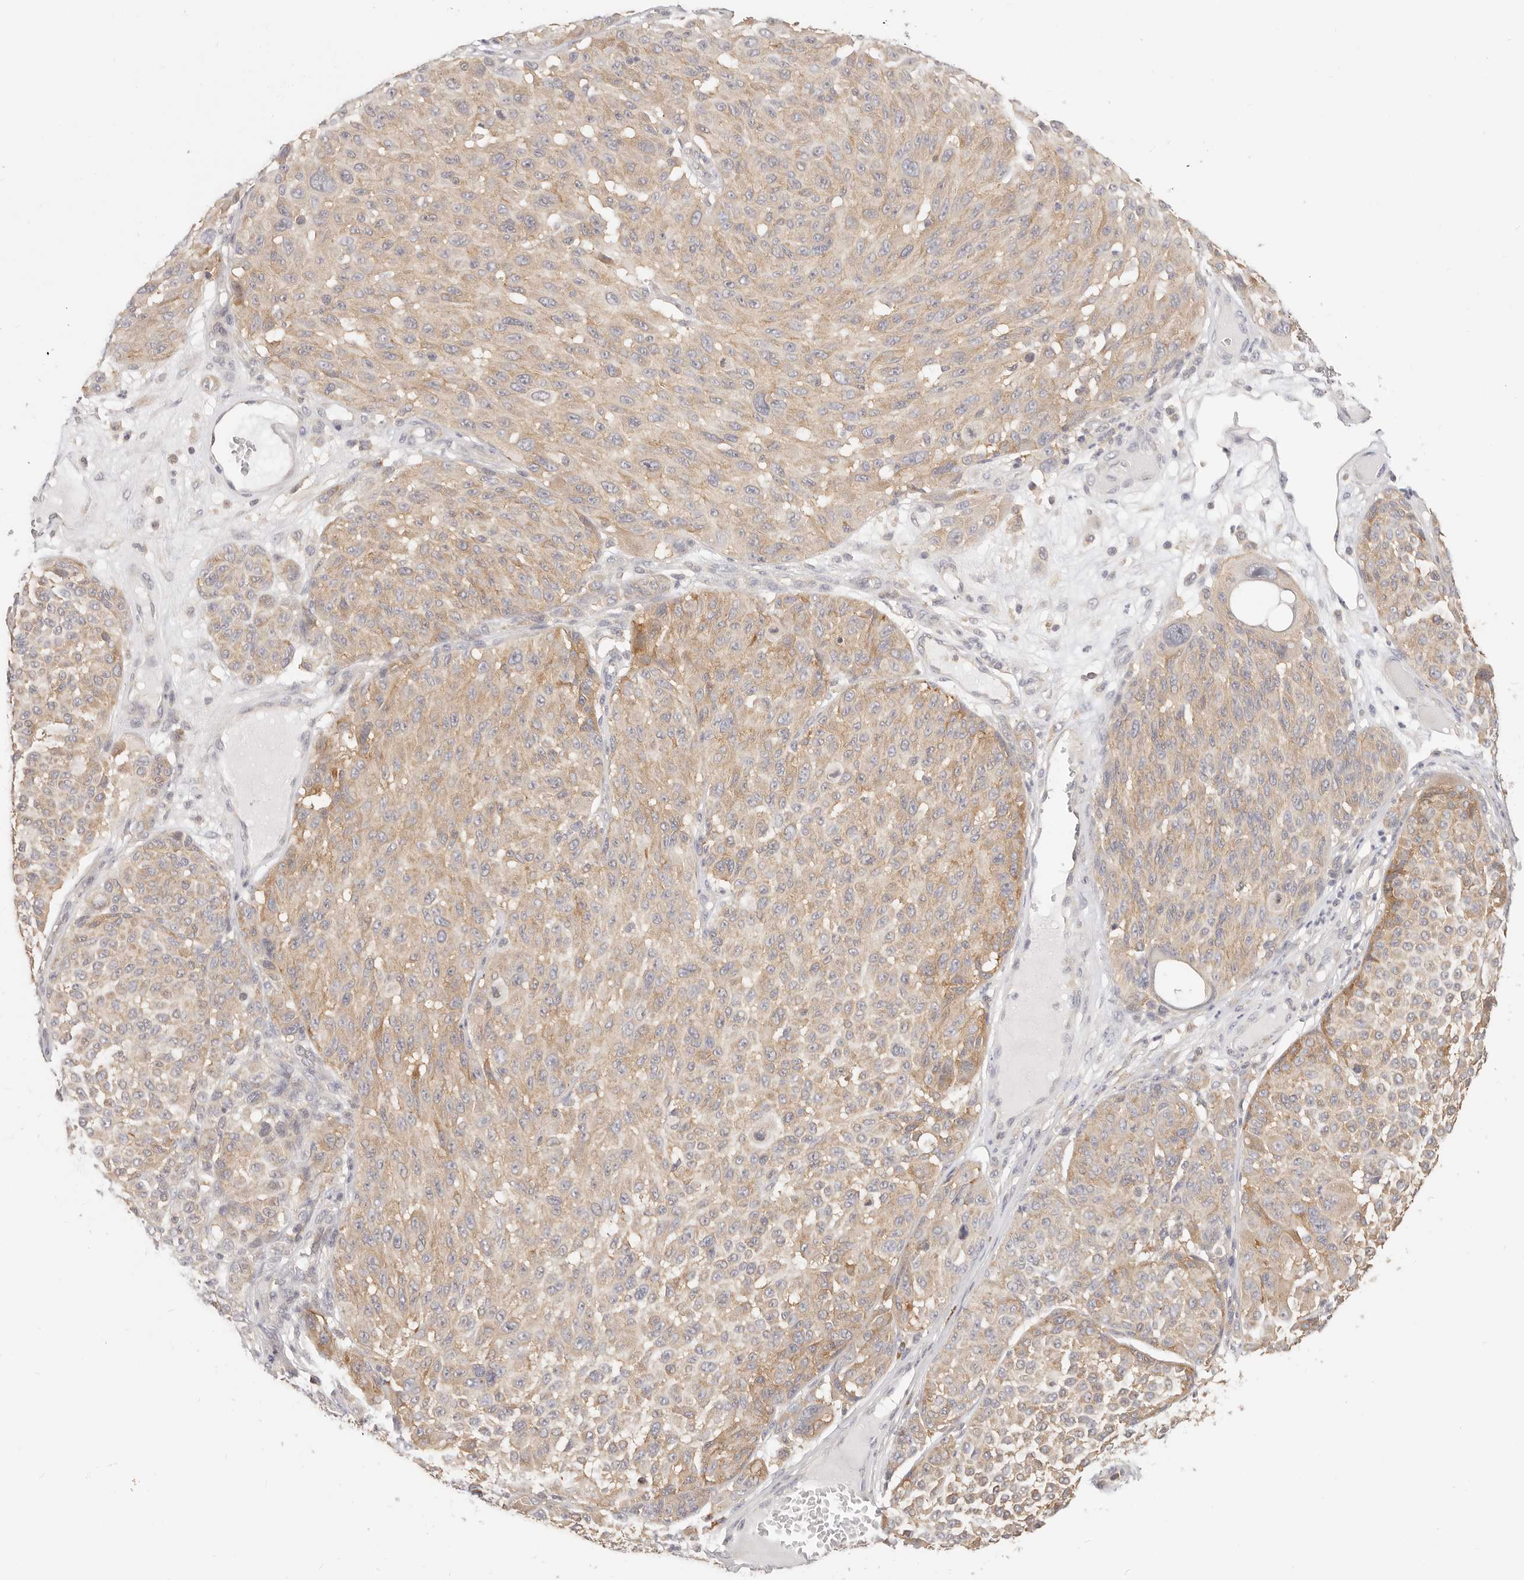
{"staining": {"intensity": "weak", "quantity": ">75%", "location": "cytoplasmic/membranous"}, "tissue": "melanoma", "cell_type": "Tumor cells", "image_type": "cancer", "snomed": [{"axis": "morphology", "description": "Malignant melanoma, NOS"}, {"axis": "topography", "description": "Skin"}], "caption": "A high-resolution micrograph shows immunohistochemistry staining of malignant melanoma, which reveals weak cytoplasmic/membranous expression in about >75% of tumor cells.", "gene": "DTNBP1", "patient": {"sex": "male", "age": 83}}